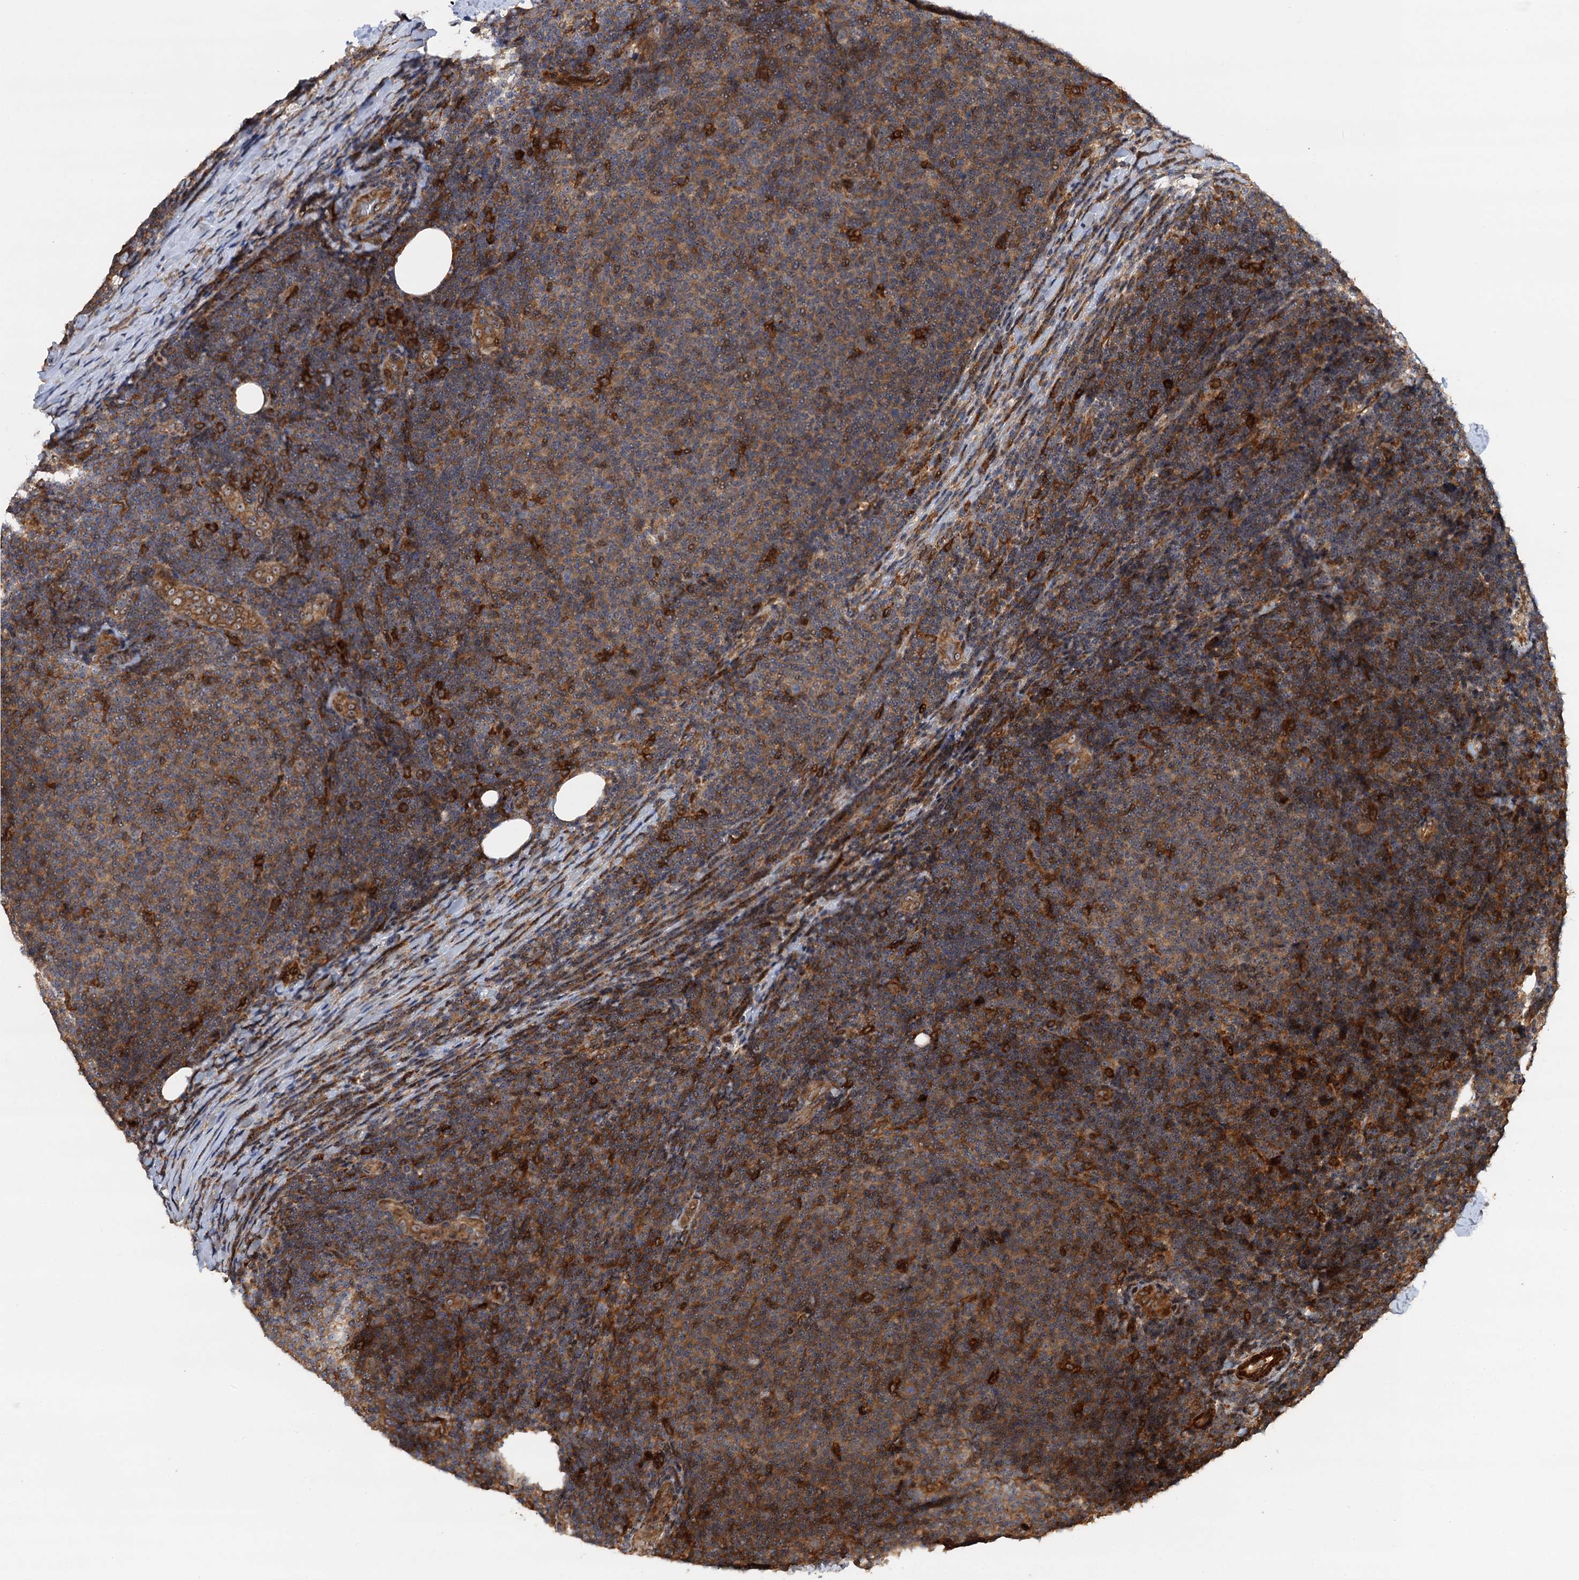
{"staining": {"intensity": "moderate", "quantity": ">75%", "location": "cytoplasmic/membranous"}, "tissue": "lymphoma", "cell_type": "Tumor cells", "image_type": "cancer", "snomed": [{"axis": "morphology", "description": "Malignant lymphoma, non-Hodgkin's type, Low grade"}, {"axis": "topography", "description": "Lymph node"}], "caption": "Lymphoma stained for a protein shows moderate cytoplasmic/membranous positivity in tumor cells. (Brightfield microscopy of DAB IHC at high magnification).", "gene": "BORA", "patient": {"sex": "male", "age": 66}}